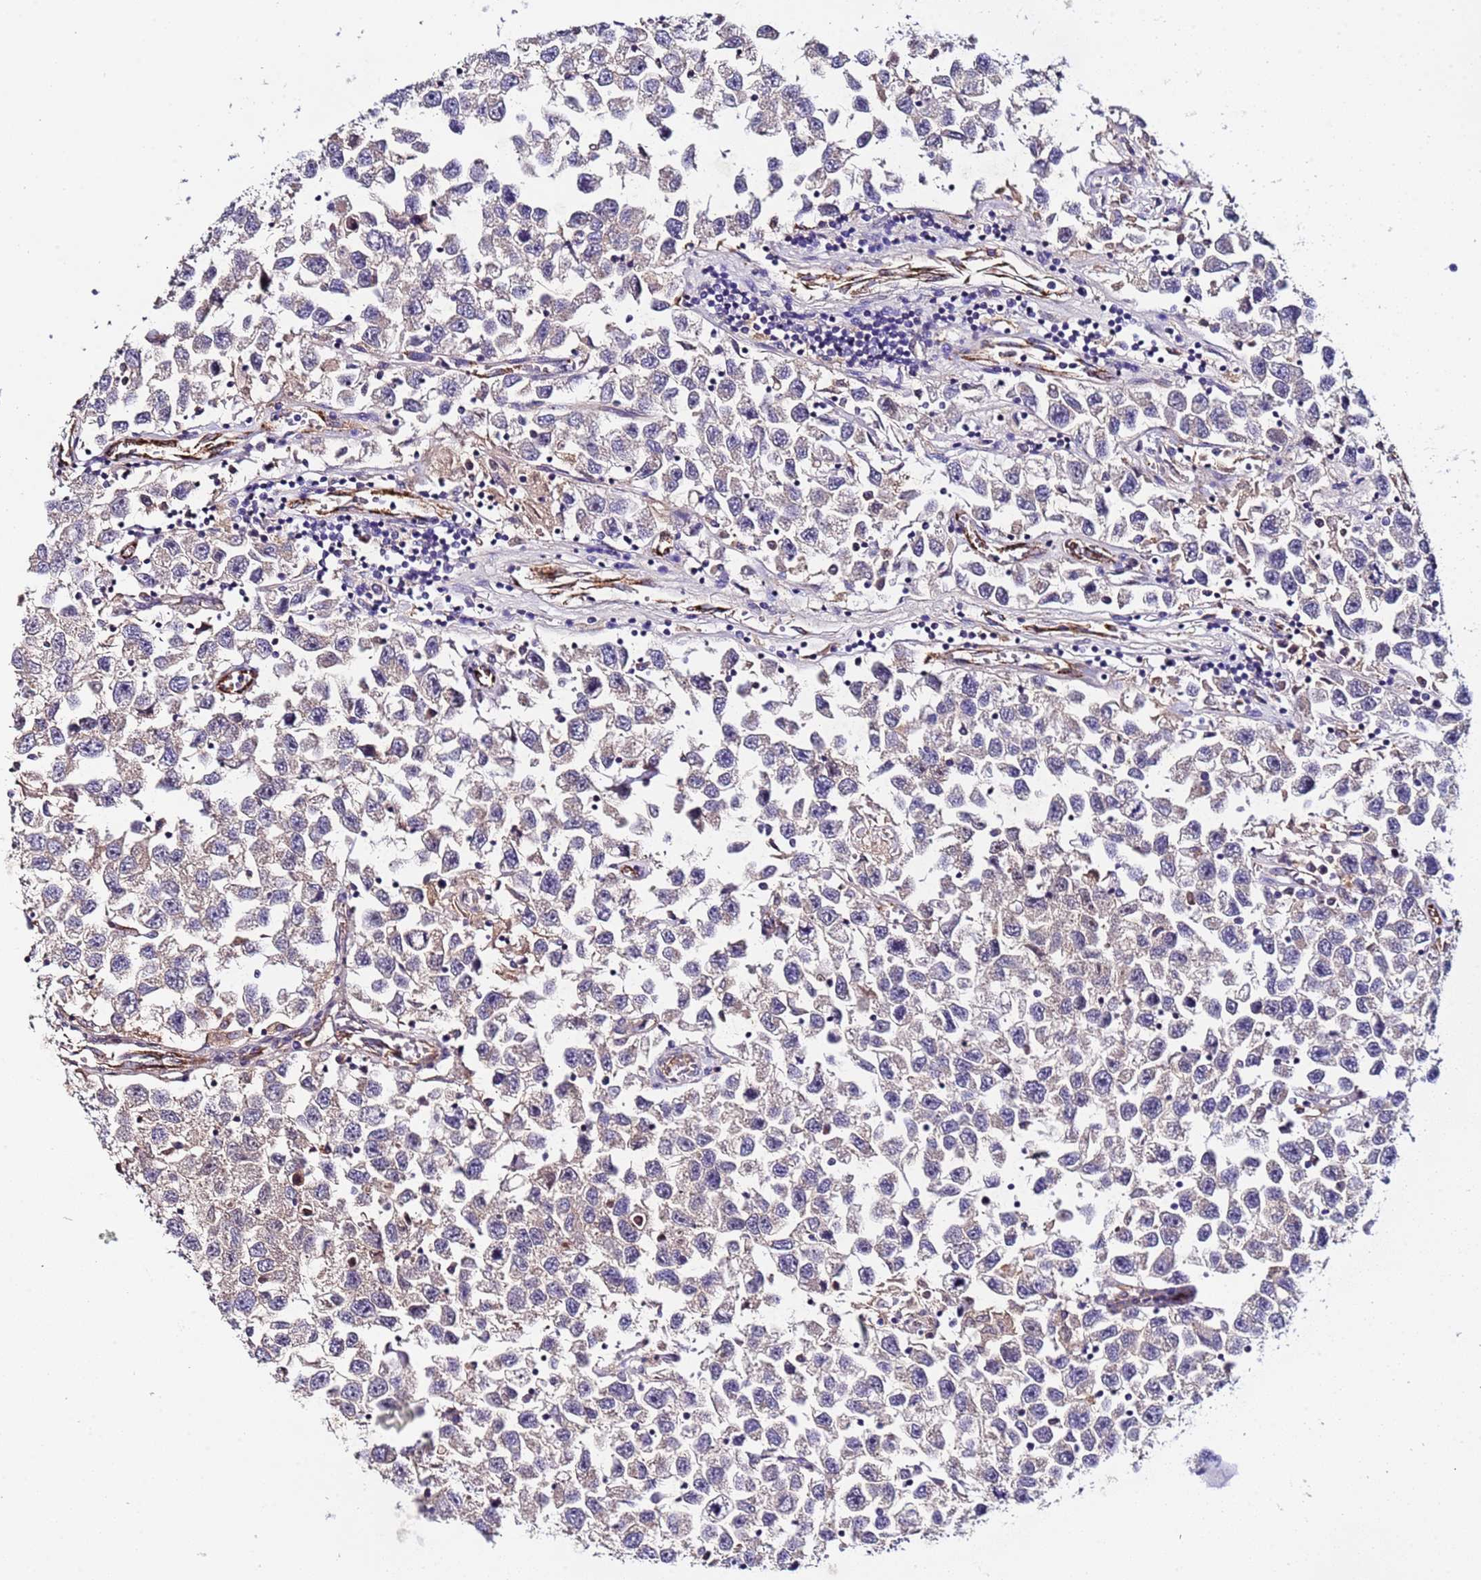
{"staining": {"intensity": "negative", "quantity": "none", "location": "none"}, "tissue": "testis cancer", "cell_type": "Tumor cells", "image_type": "cancer", "snomed": [{"axis": "morphology", "description": "Seminoma, NOS"}, {"axis": "topography", "description": "Testis"}], "caption": "Testis cancer stained for a protein using IHC exhibits no staining tumor cells.", "gene": "ZNF248", "patient": {"sex": "male", "age": 26}}